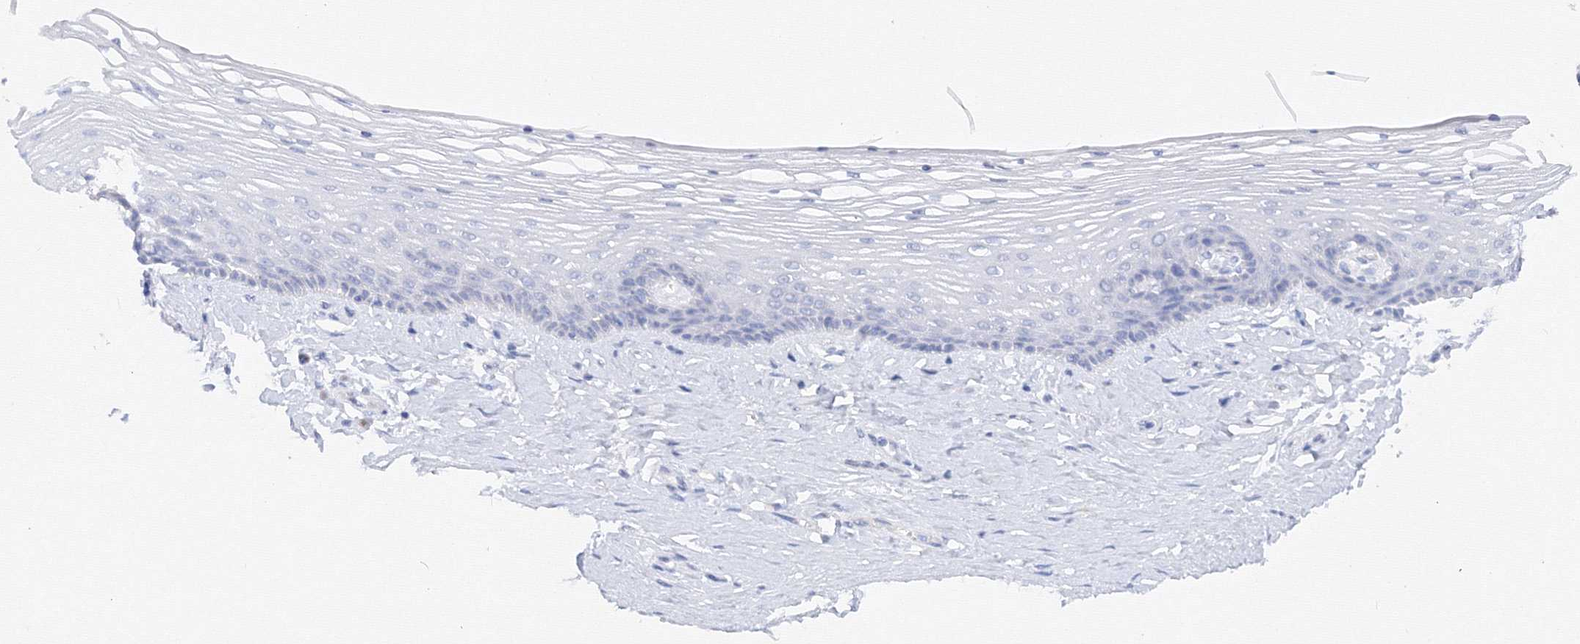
{"staining": {"intensity": "negative", "quantity": "none", "location": "none"}, "tissue": "vagina", "cell_type": "Squamous epithelial cells", "image_type": "normal", "snomed": [{"axis": "morphology", "description": "Normal tissue, NOS"}, {"axis": "topography", "description": "Vagina"}], "caption": "Immunohistochemistry (IHC) image of unremarkable vagina stained for a protein (brown), which shows no expression in squamous epithelial cells.", "gene": "TAMM41", "patient": {"sex": "female", "age": 46}}